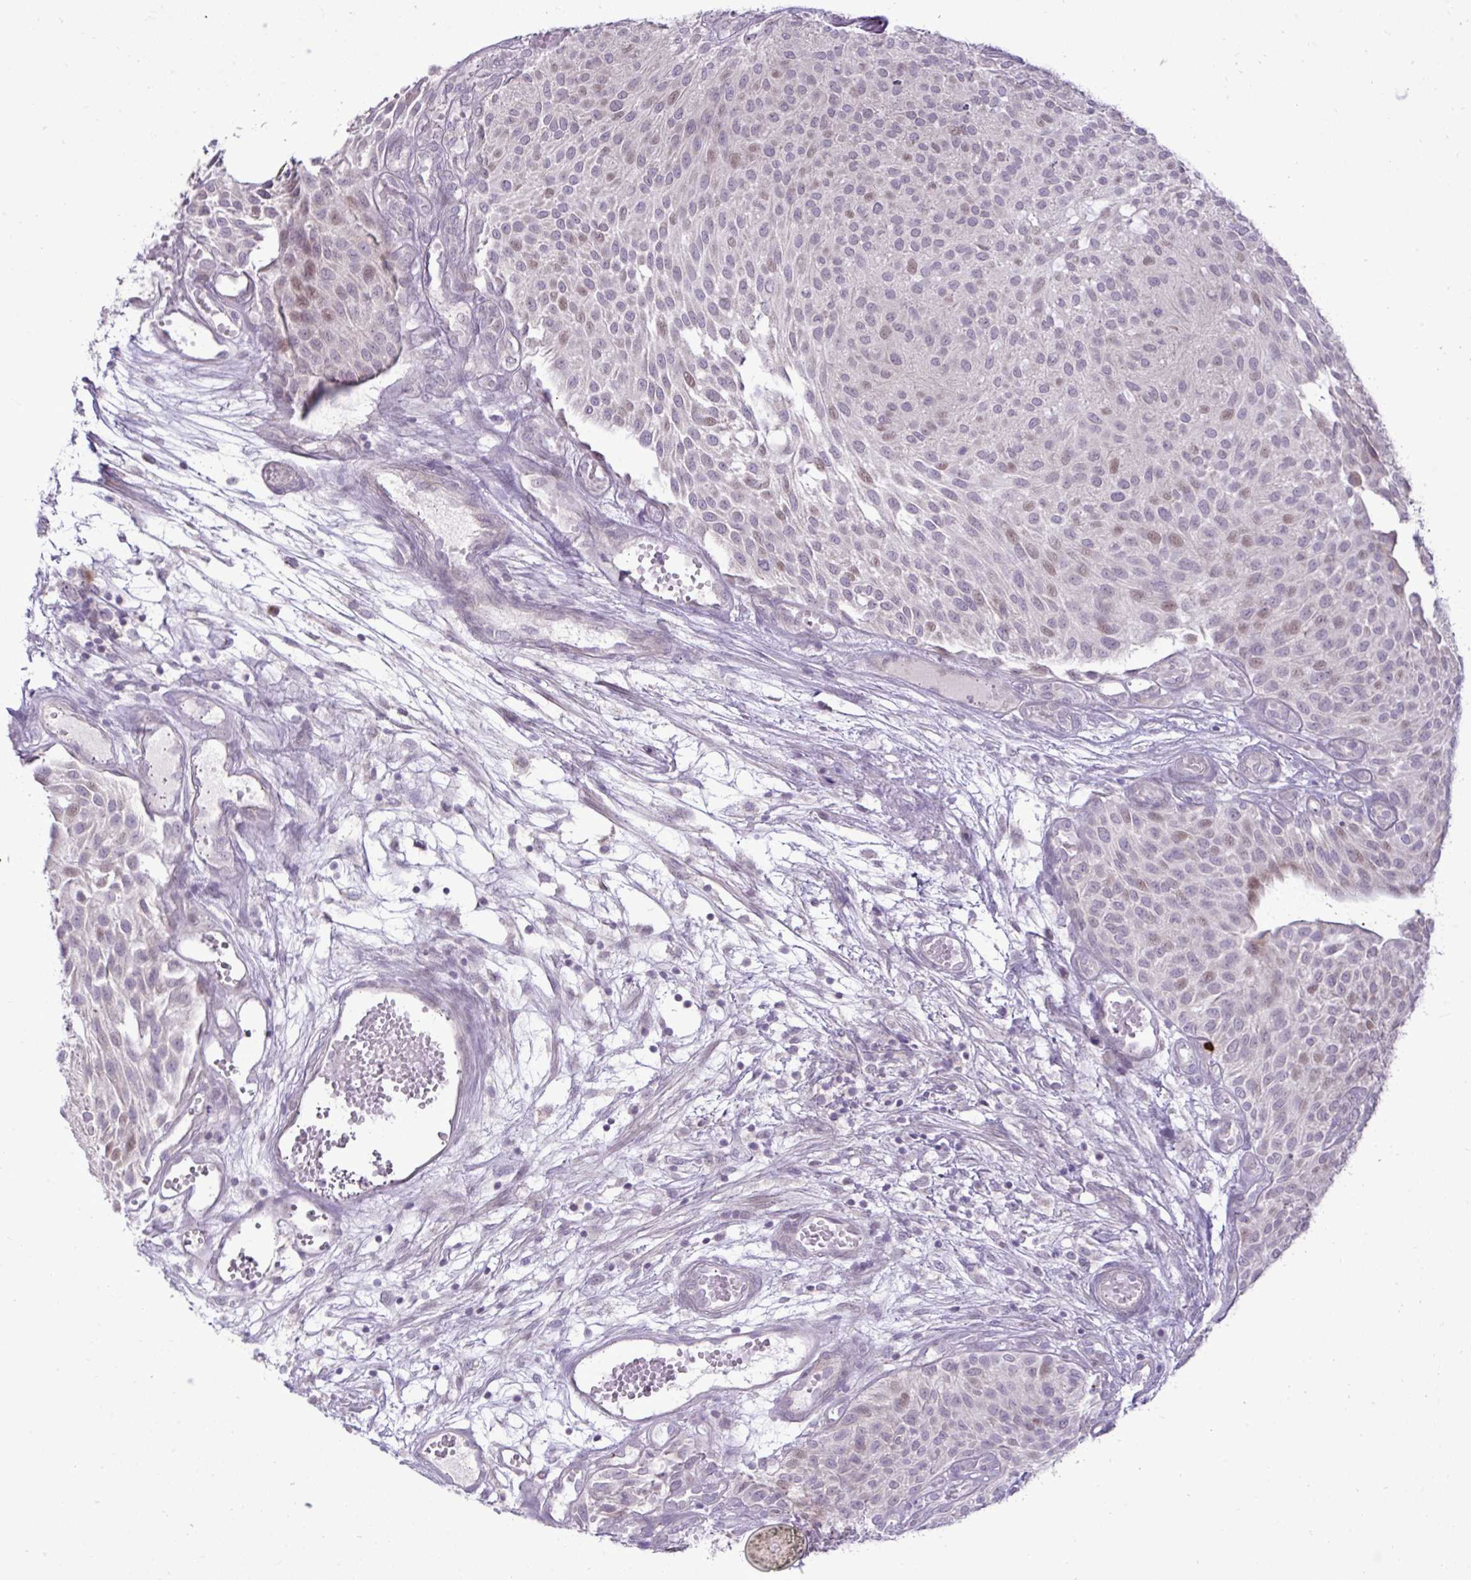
{"staining": {"intensity": "weak", "quantity": "25%-75%", "location": "nuclear"}, "tissue": "urothelial cancer", "cell_type": "Tumor cells", "image_type": "cancer", "snomed": [{"axis": "morphology", "description": "Urothelial carcinoma, NOS"}, {"axis": "topography", "description": "Urinary bladder"}], "caption": "A photomicrograph of urothelial cancer stained for a protein demonstrates weak nuclear brown staining in tumor cells.", "gene": "SPAG1", "patient": {"sex": "male", "age": 84}}